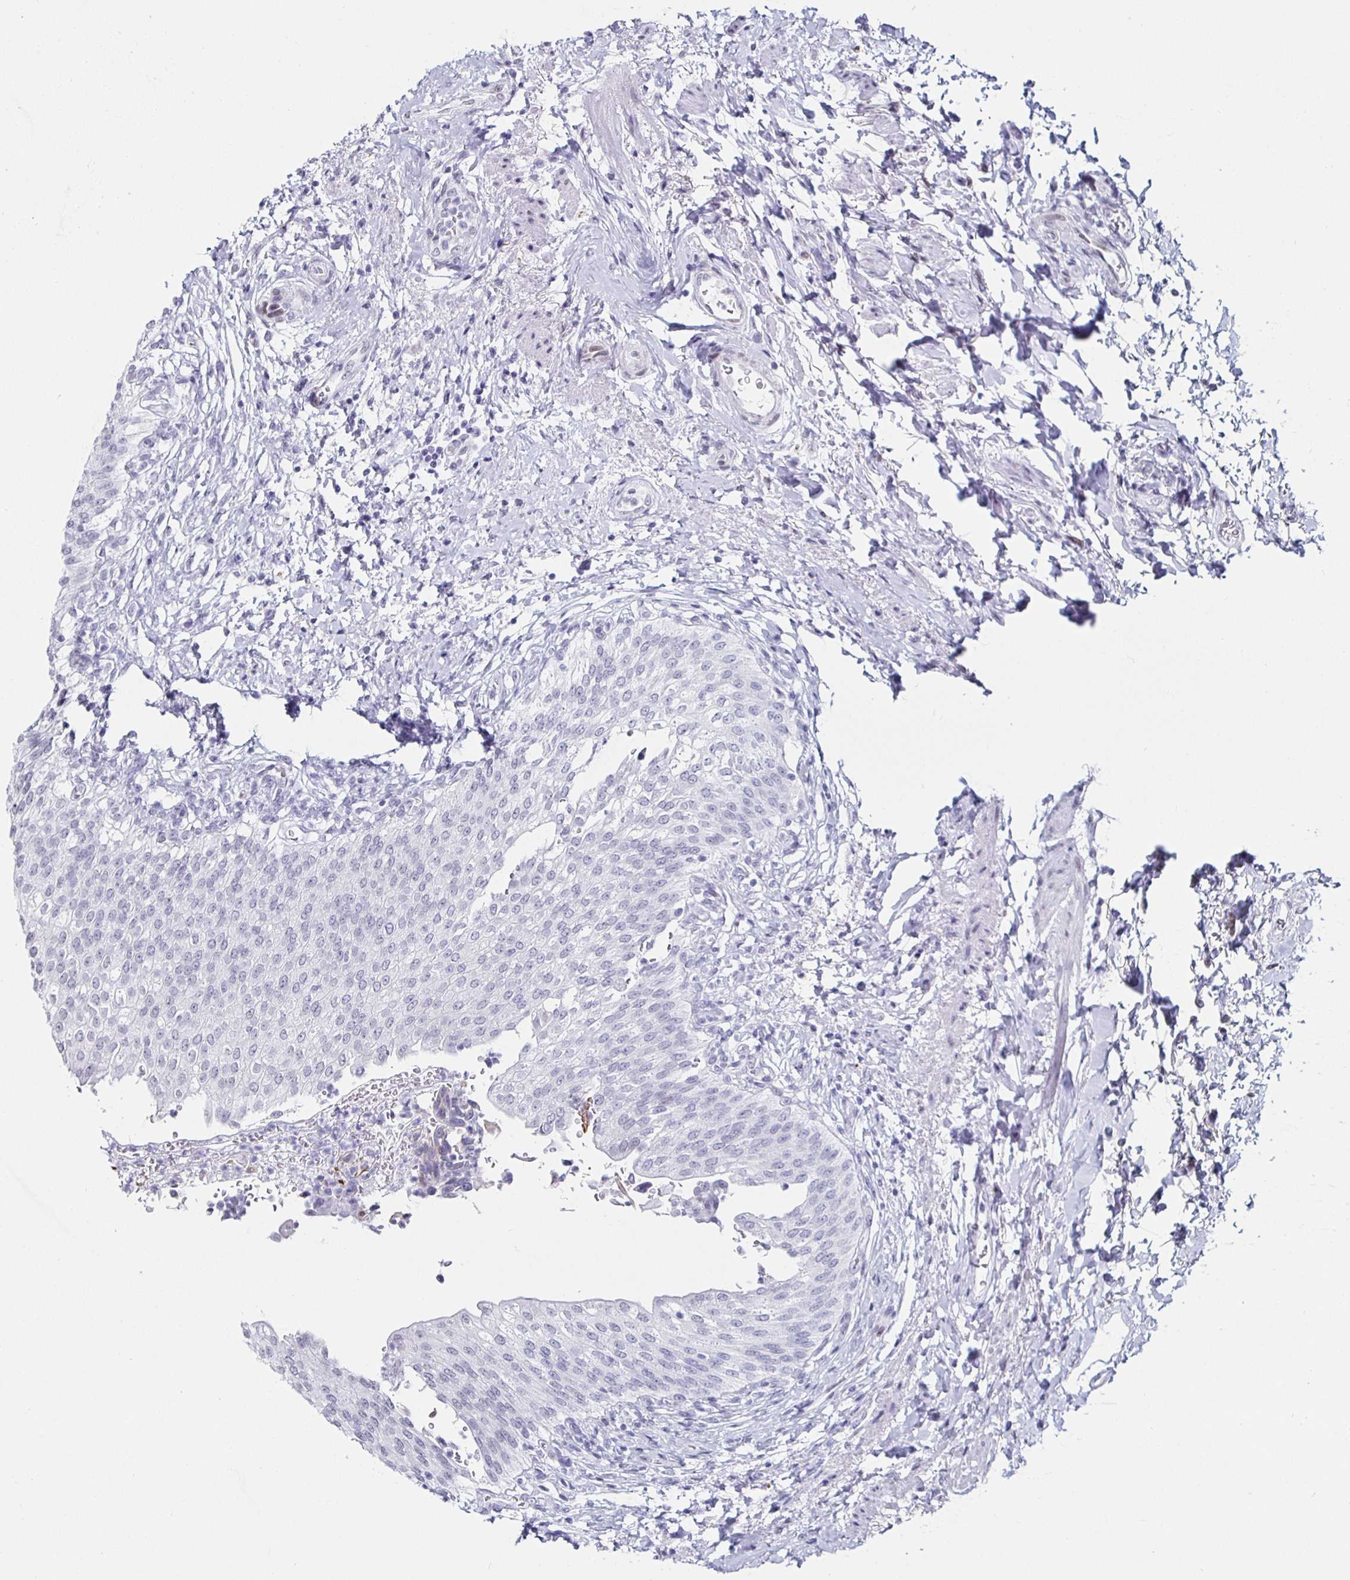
{"staining": {"intensity": "negative", "quantity": "none", "location": "none"}, "tissue": "urinary bladder", "cell_type": "Urothelial cells", "image_type": "normal", "snomed": [{"axis": "morphology", "description": "Normal tissue, NOS"}, {"axis": "topography", "description": "Urinary bladder"}, {"axis": "topography", "description": "Peripheral nerve tissue"}], "caption": "Unremarkable urinary bladder was stained to show a protein in brown. There is no significant expression in urothelial cells.", "gene": "KRT4", "patient": {"sex": "female", "age": 60}}